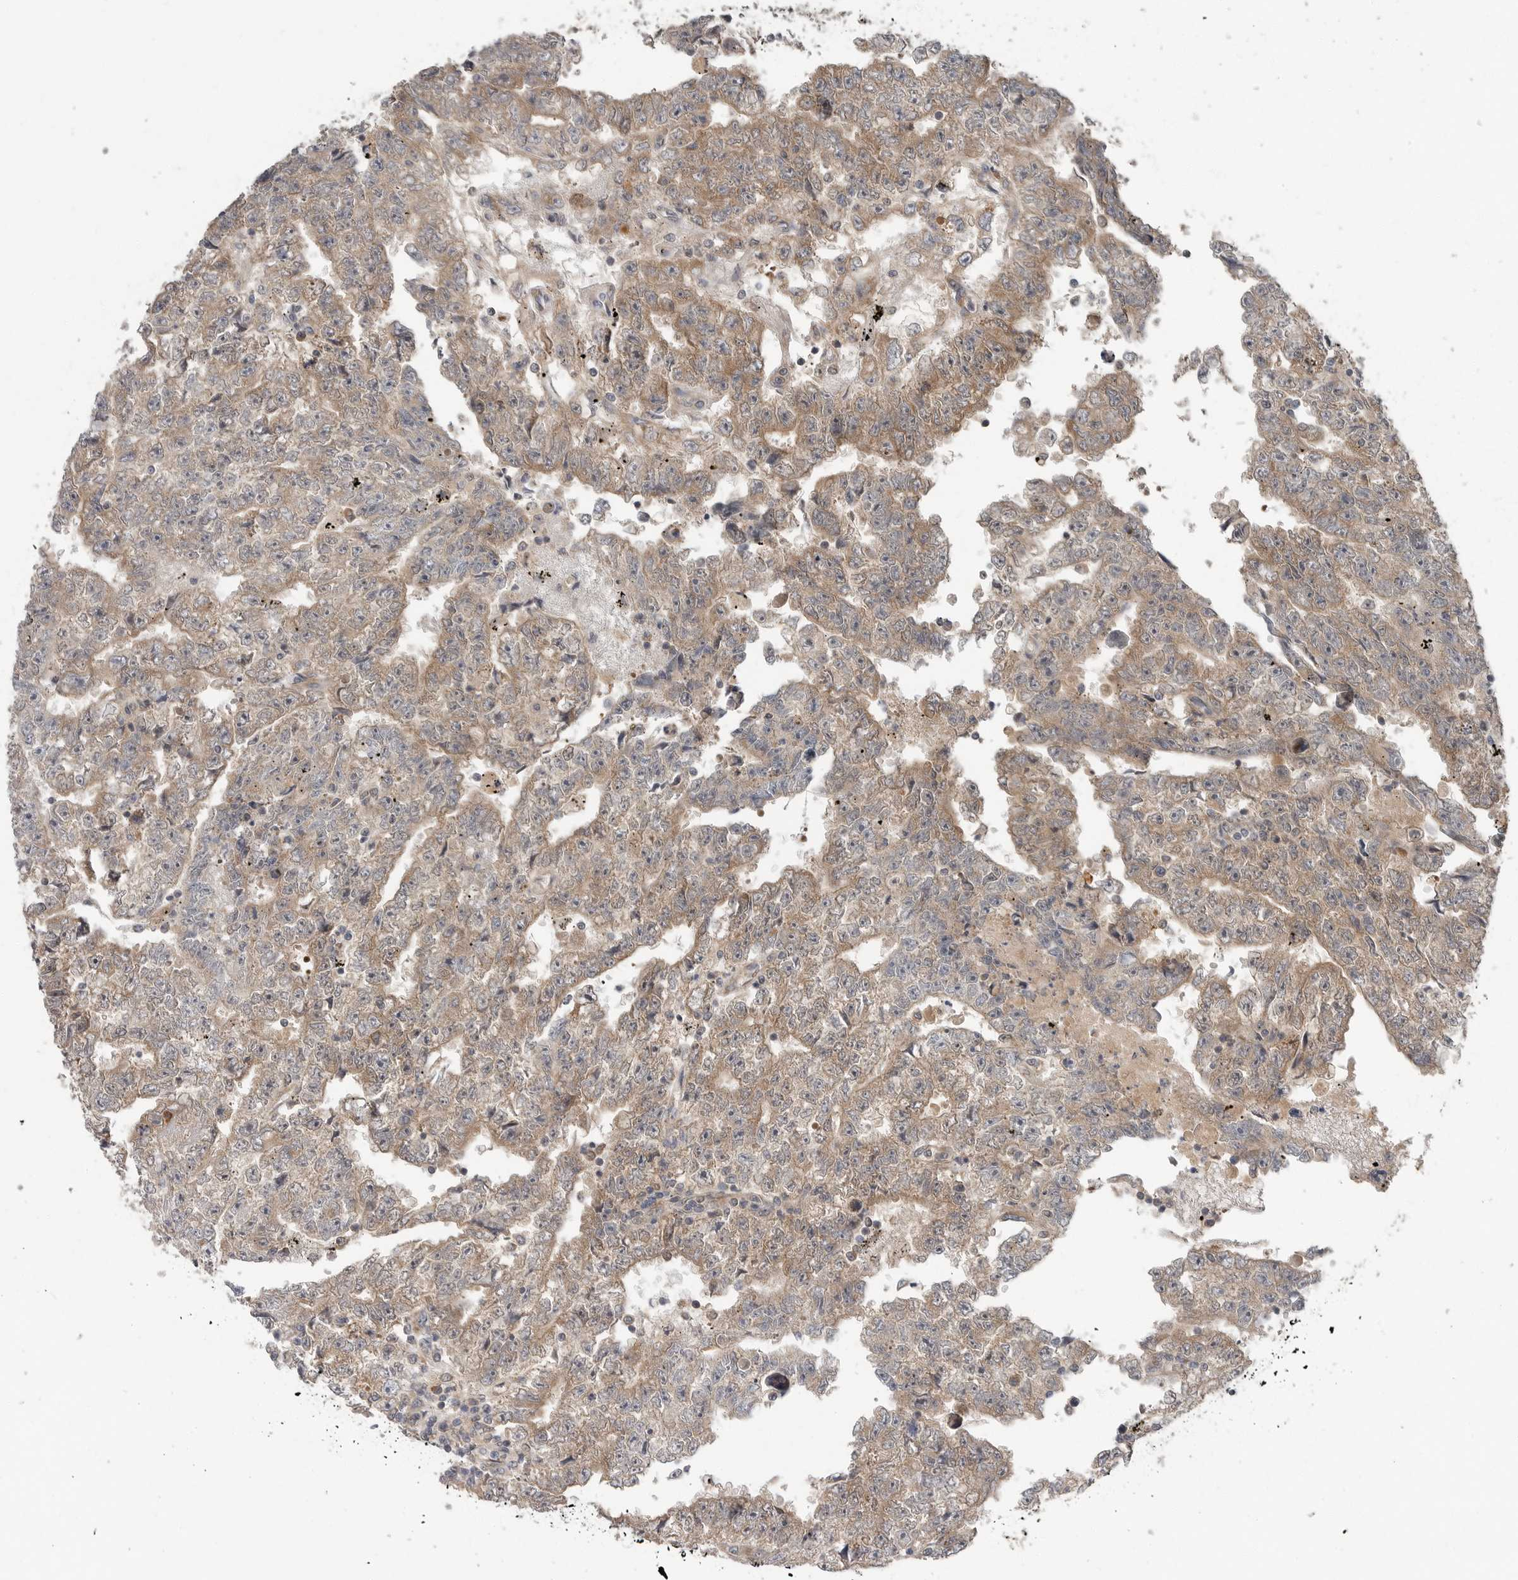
{"staining": {"intensity": "weak", "quantity": ">75%", "location": "cytoplasmic/membranous"}, "tissue": "testis cancer", "cell_type": "Tumor cells", "image_type": "cancer", "snomed": [{"axis": "morphology", "description": "Carcinoma, Embryonal, NOS"}, {"axis": "topography", "description": "Testis"}], "caption": "Tumor cells demonstrate weak cytoplasmic/membranous staining in approximately >75% of cells in testis embryonal carcinoma. The staining was performed using DAB (3,3'-diaminobenzidine), with brown indicating positive protein expression. Nuclei are stained blue with hematoxylin.", "gene": "OSBPL9", "patient": {"sex": "male", "age": 25}}